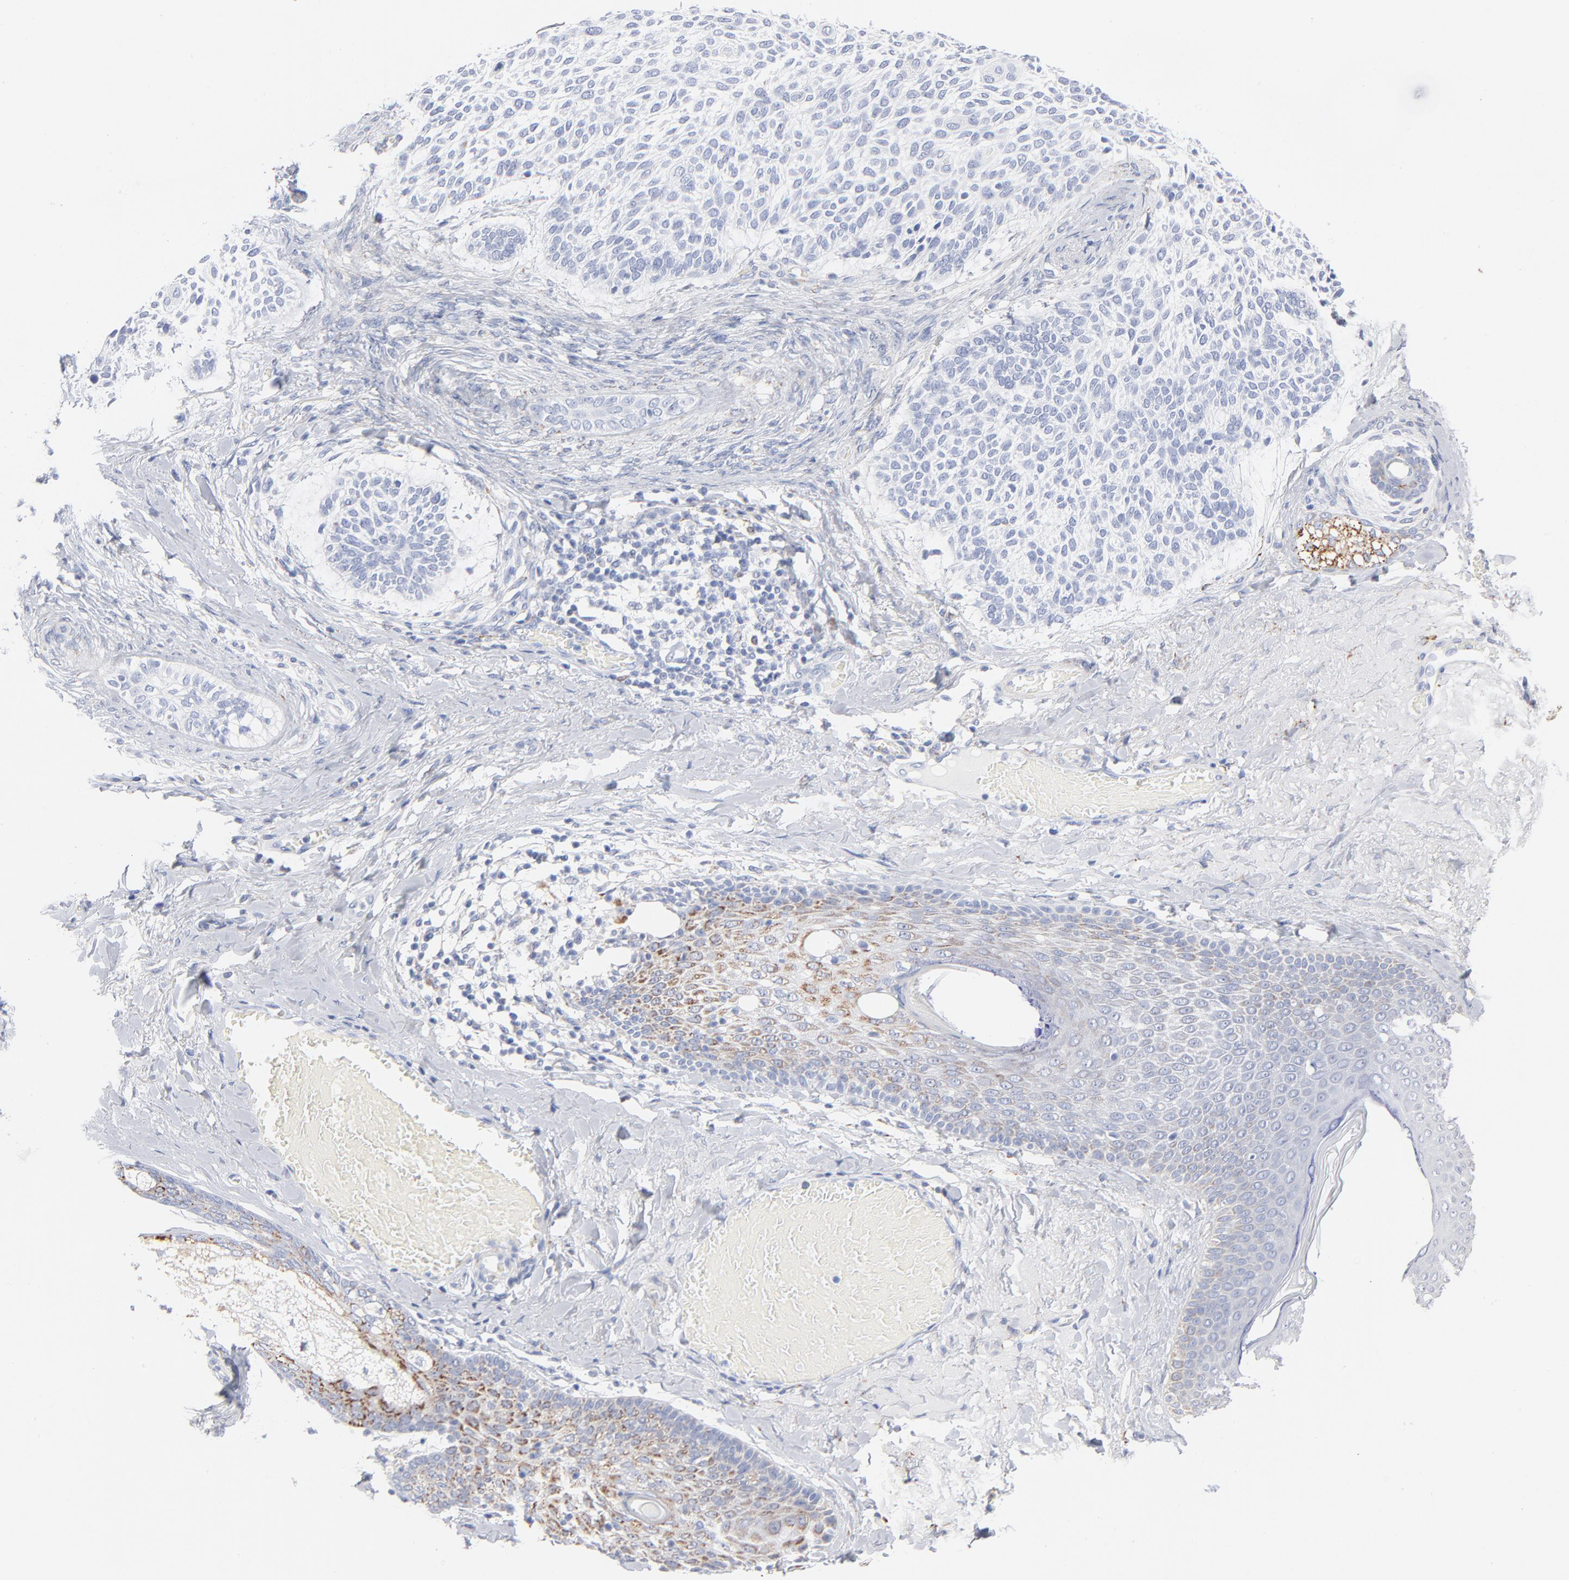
{"staining": {"intensity": "negative", "quantity": "none", "location": "none"}, "tissue": "skin cancer", "cell_type": "Tumor cells", "image_type": "cancer", "snomed": [{"axis": "morphology", "description": "Normal tissue, NOS"}, {"axis": "morphology", "description": "Basal cell carcinoma"}, {"axis": "topography", "description": "Skin"}], "caption": "The immunohistochemistry image has no significant expression in tumor cells of skin cancer tissue.", "gene": "CHCHD10", "patient": {"sex": "female", "age": 70}}